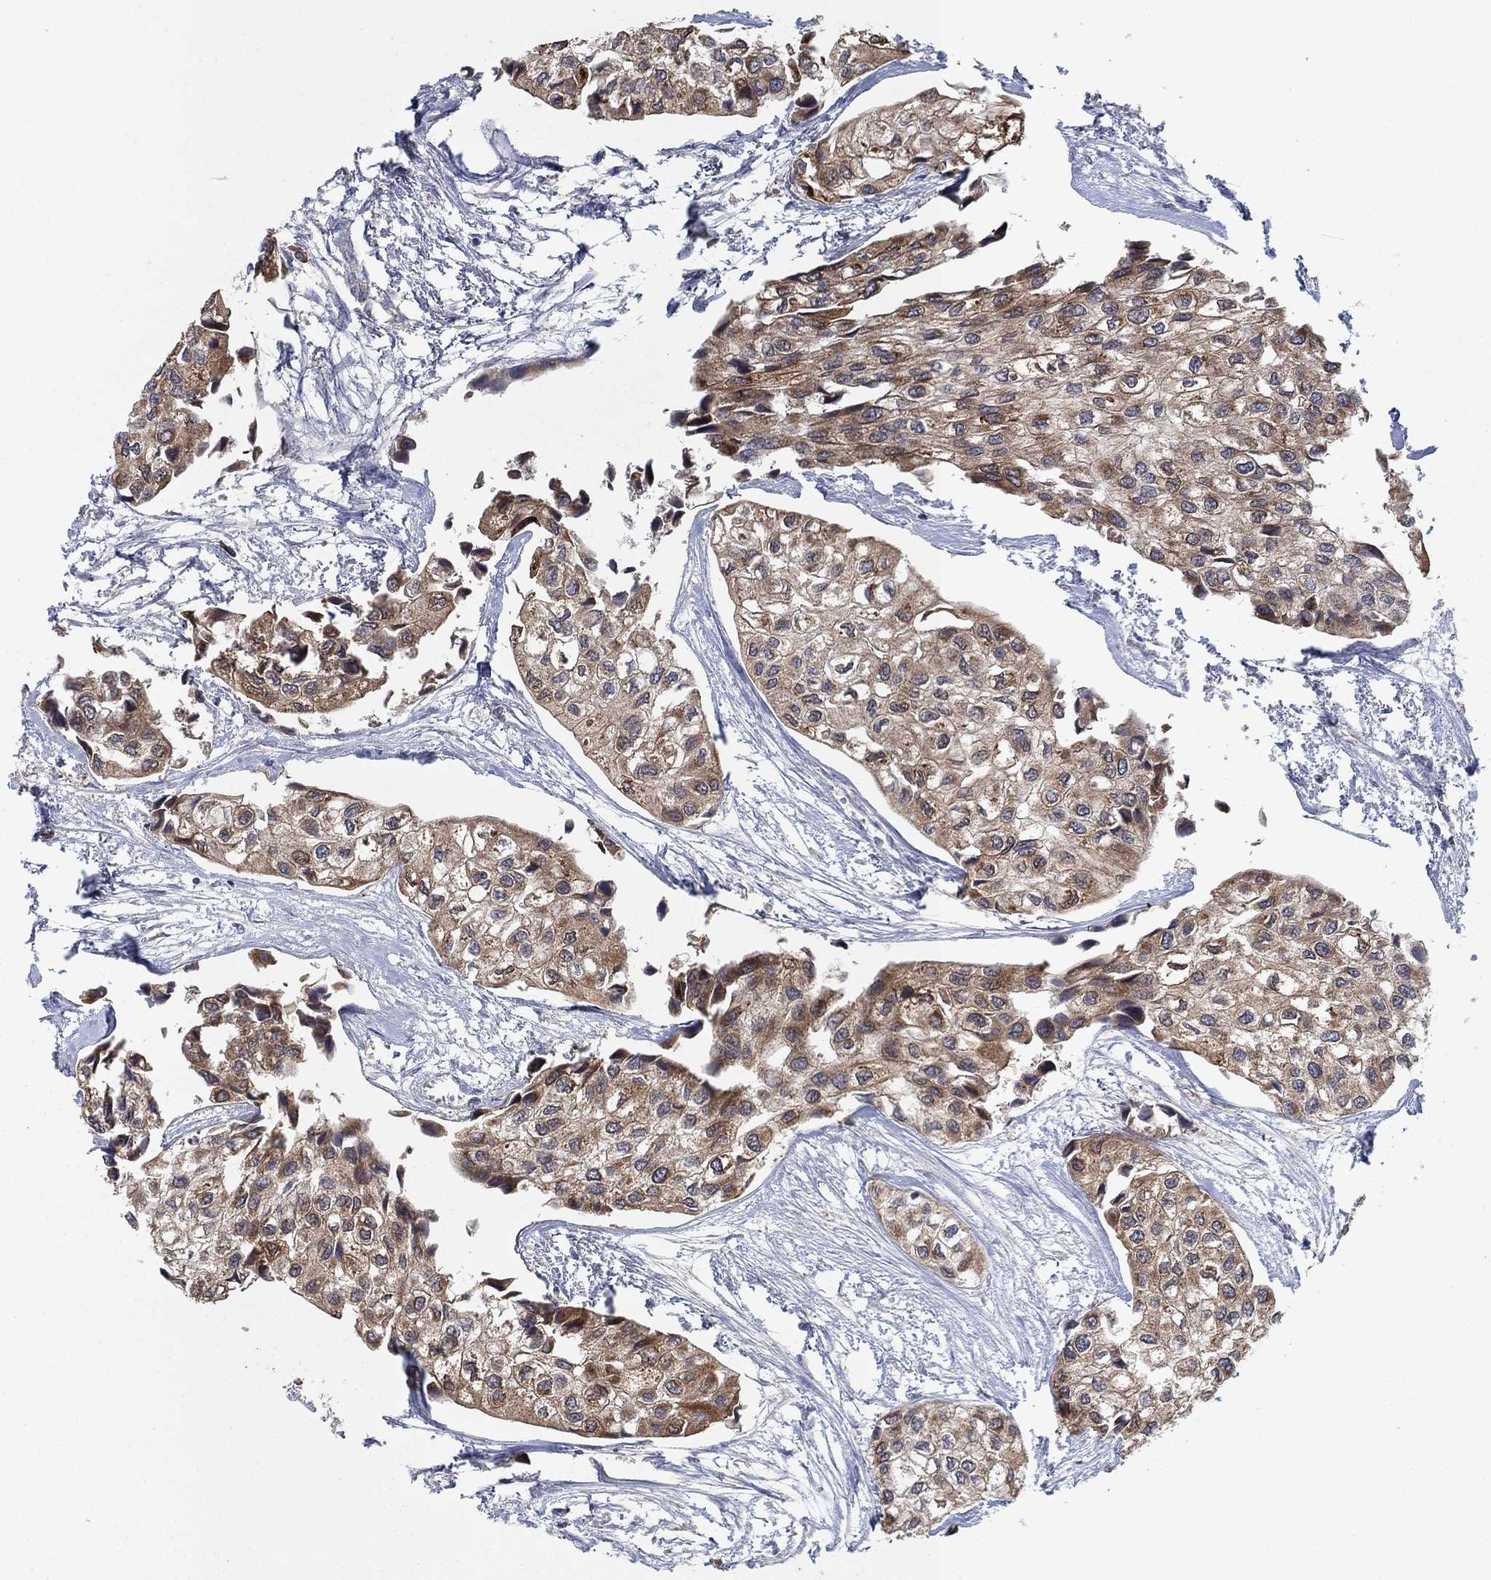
{"staining": {"intensity": "strong", "quantity": ">75%", "location": "cytoplasmic/membranous"}, "tissue": "urothelial cancer", "cell_type": "Tumor cells", "image_type": "cancer", "snomed": [{"axis": "morphology", "description": "Urothelial carcinoma, High grade"}, {"axis": "topography", "description": "Urinary bladder"}], "caption": "Immunohistochemistry (DAB) staining of urothelial carcinoma (high-grade) demonstrates strong cytoplasmic/membranous protein staining in about >75% of tumor cells. The staining was performed using DAB to visualize the protein expression in brown, while the nuclei were stained in blue with hematoxylin (Magnification: 20x).", "gene": "HID1", "patient": {"sex": "male", "age": 73}}